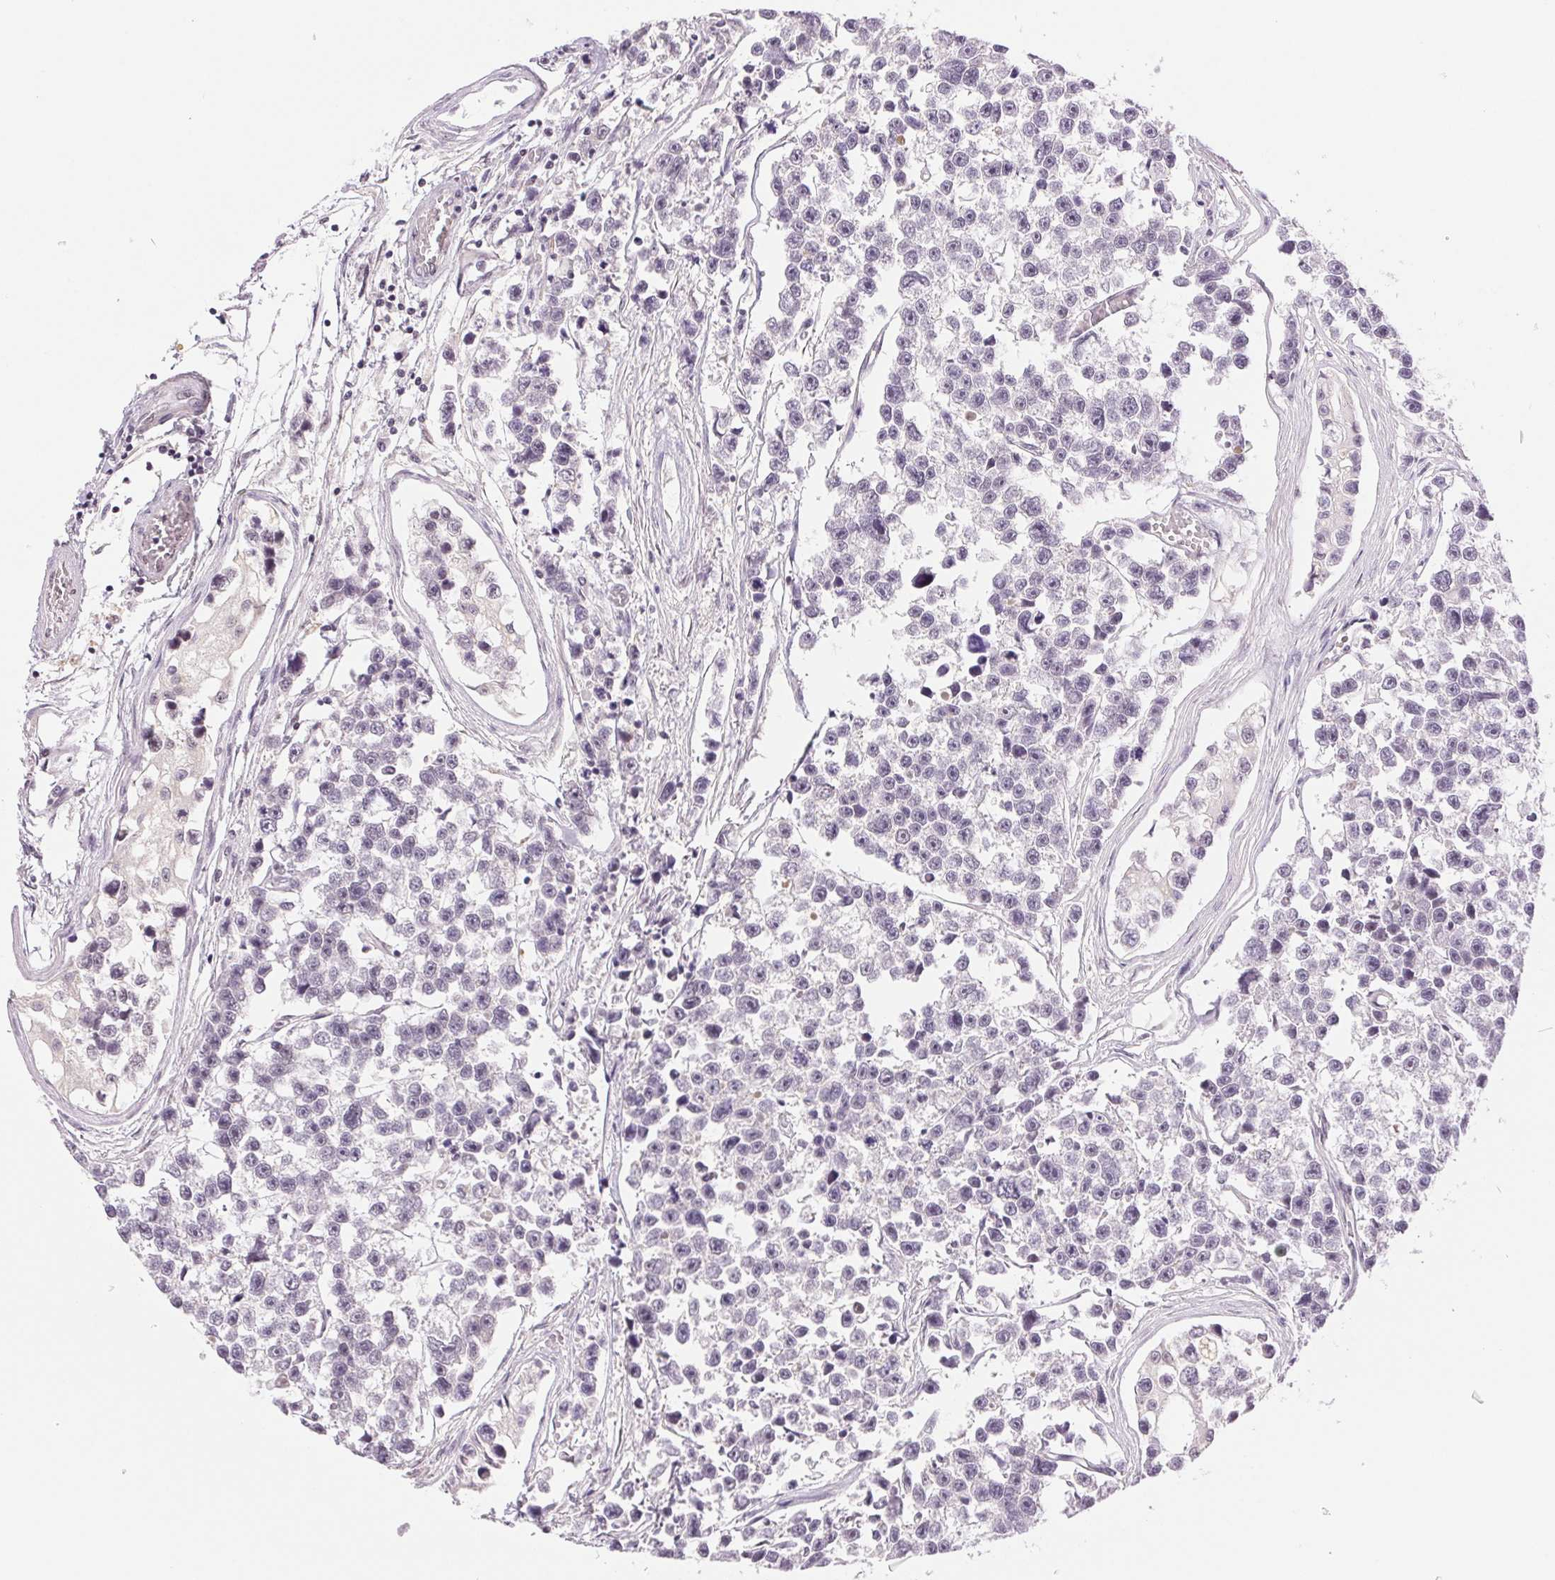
{"staining": {"intensity": "negative", "quantity": "none", "location": "none"}, "tissue": "testis cancer", "cell_type": "Tumor cells", "image_type": "cancer", "snomed": [{"axis": "morphology", "description": "Seminoma, NOS"}, {"axis": "topography", "description": "Testis"}], "caption": "Protein analysis of testis cancer displays no significant staining in tumor cells.", "gene": "RPRD1B", "patient": {"sex": "male", "age": 26}}